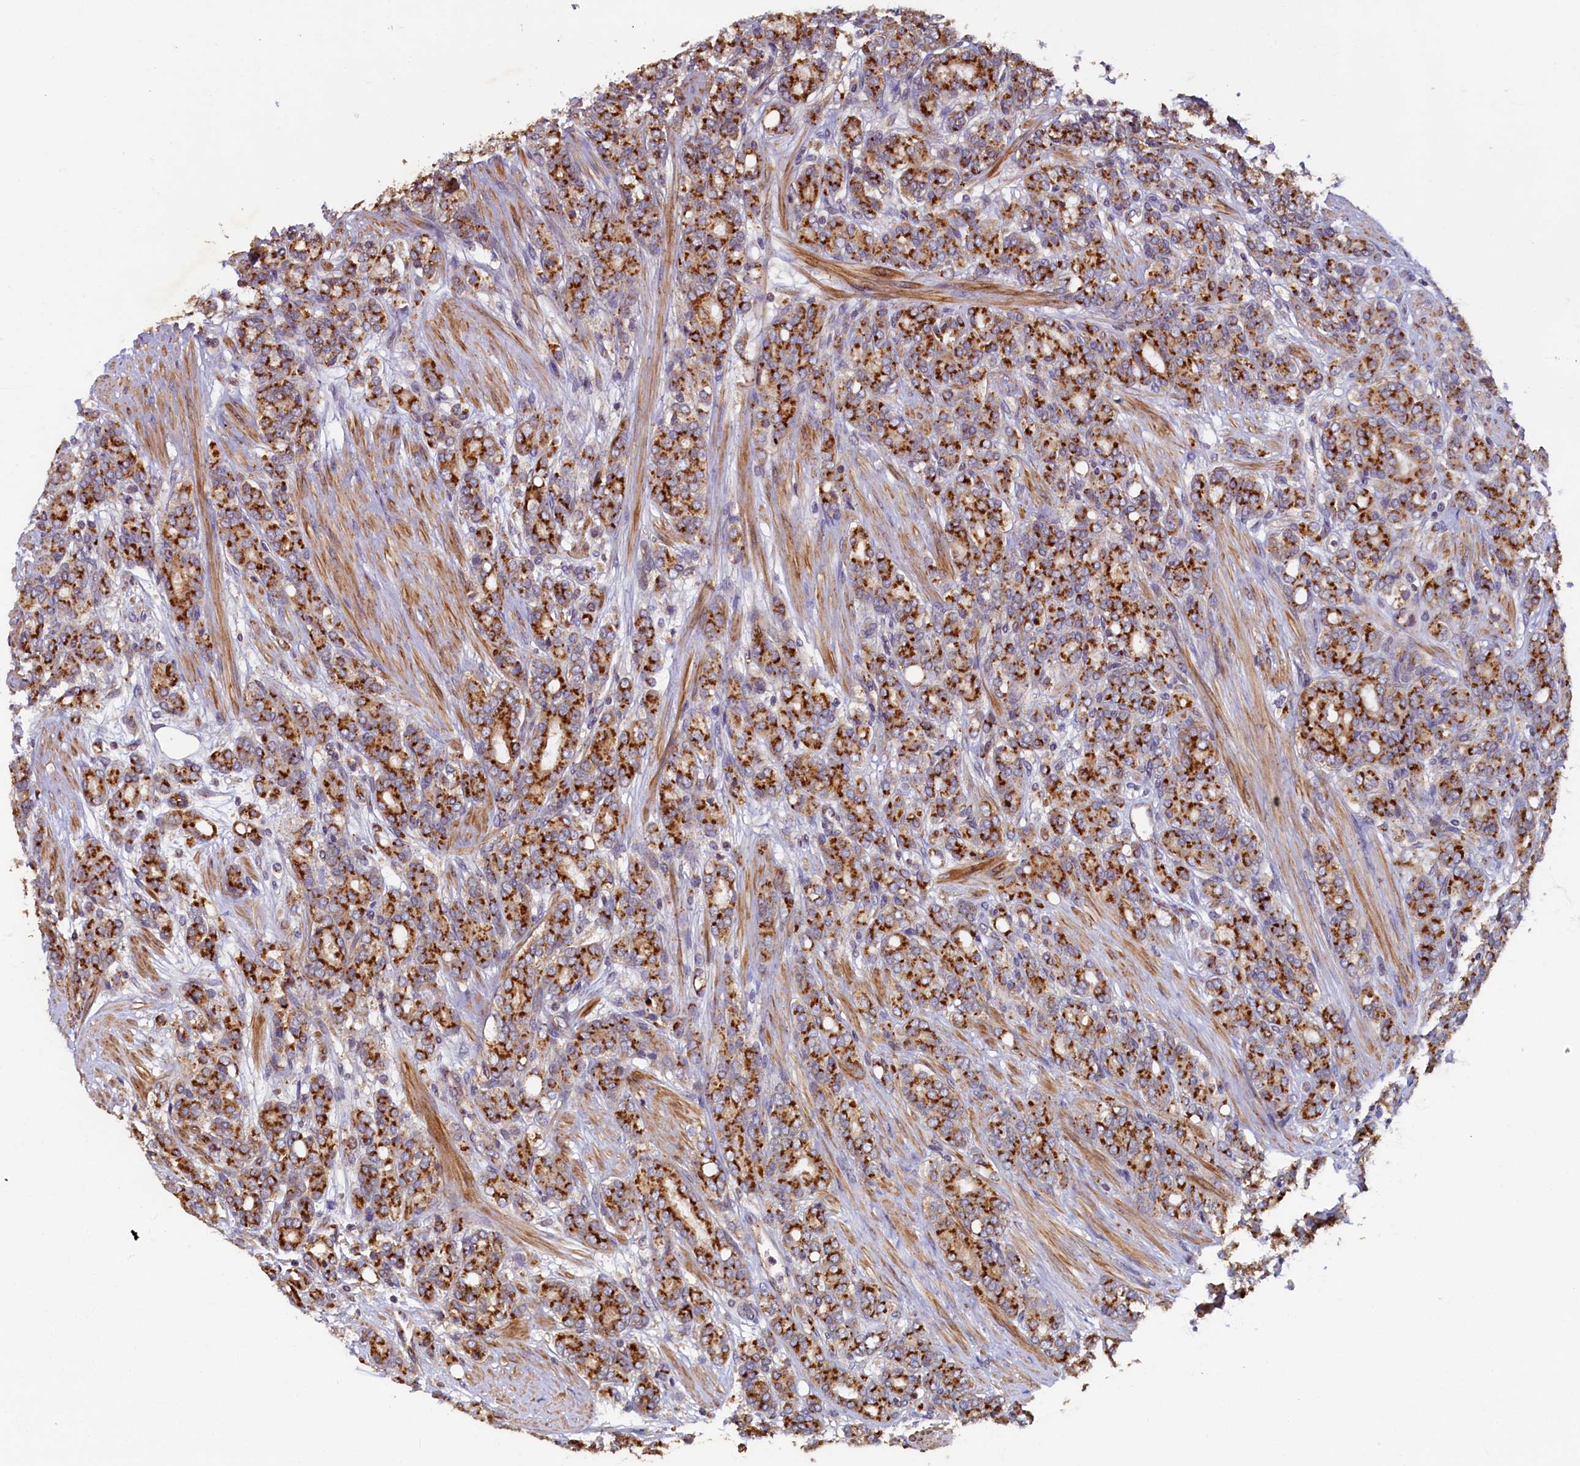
{"staining": {"intensity": "strong", "quantity": ">75%", "location": "cytoplasmic/membranous"}, "tissue": "prostate cancer", "cell_type": "Tumor cells", "image_type": "cancer", "snomed": [{"axis": "morphology", "description": "Adenocarcinoma, High grade"}, {"axis": "topography", "description": "Prostate"}], "caption": "Tumor cells display high levels of strong cytoplasmic/membranous expression in about >75% of cells in adenocarcinoma (high-grade) (prostate). The protein is shown in brown color, while the nuclei are stained blue.", "gene": "TMEM181", "patient": {"sex": "male", "age": 62}}